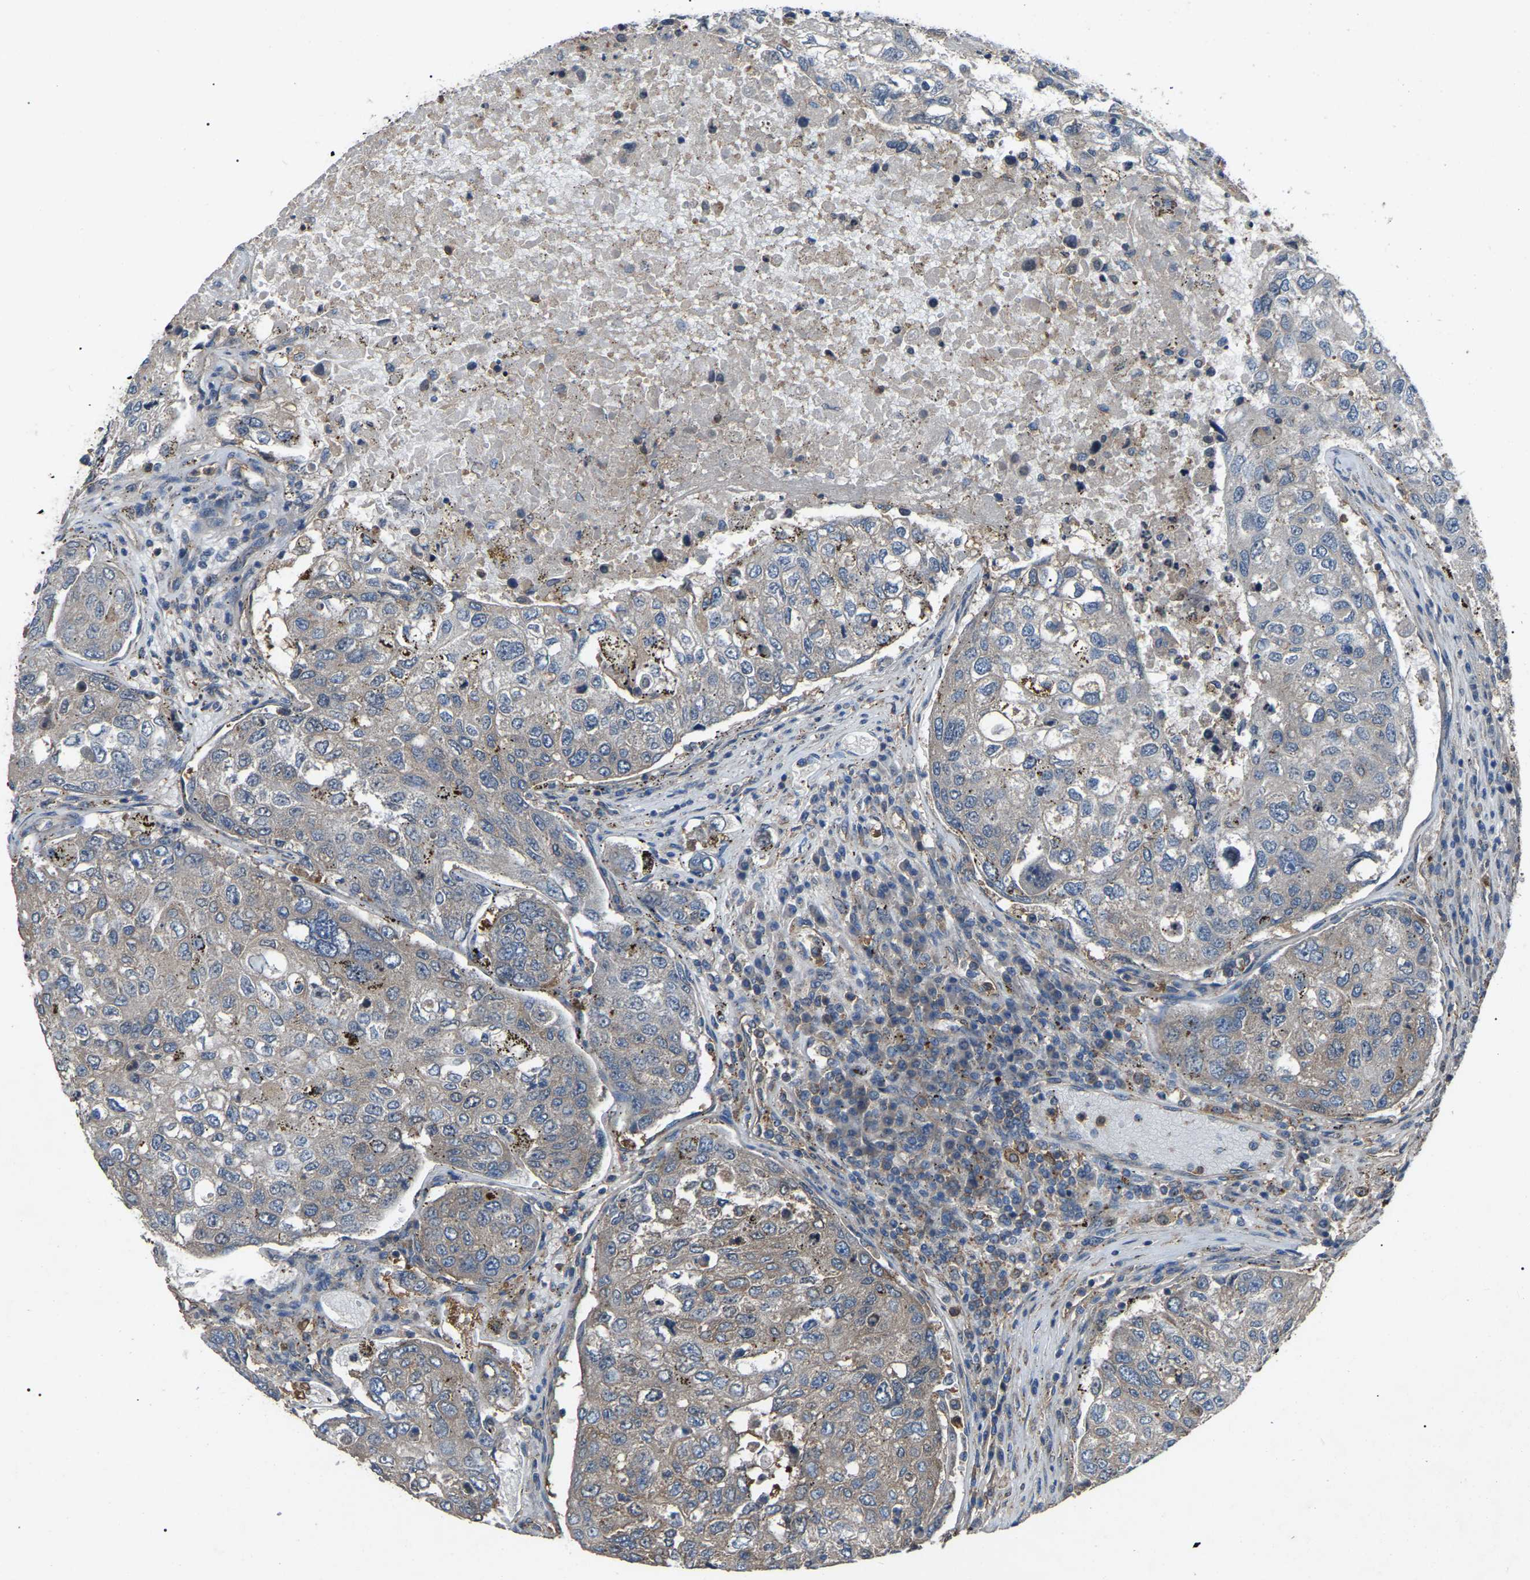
{"staining": {"intensity": "moderate", "quantity": "25%-75%", "location": "cytoplasmic/membranous"}, "tissue": "urothelial cancer", "cell_type": "Tumor cells", "image_type": "cancer", "snomed": [{"axis": "morphology", "description": "Urothelial carcinoma, High grade"}, {"axis": "topography", "description": "Lymph node"}, {"axis": "topography", "description": "Urinary bladder"}], "caption": "IHC (DAB) staining of urothelial cancer exhibits moderate cytoplasmic/membranous protein staining in approximately 25%-75% of tumor cells.", "gene": "AIMP1", "patient": {"sex": "male", "age": 51}}